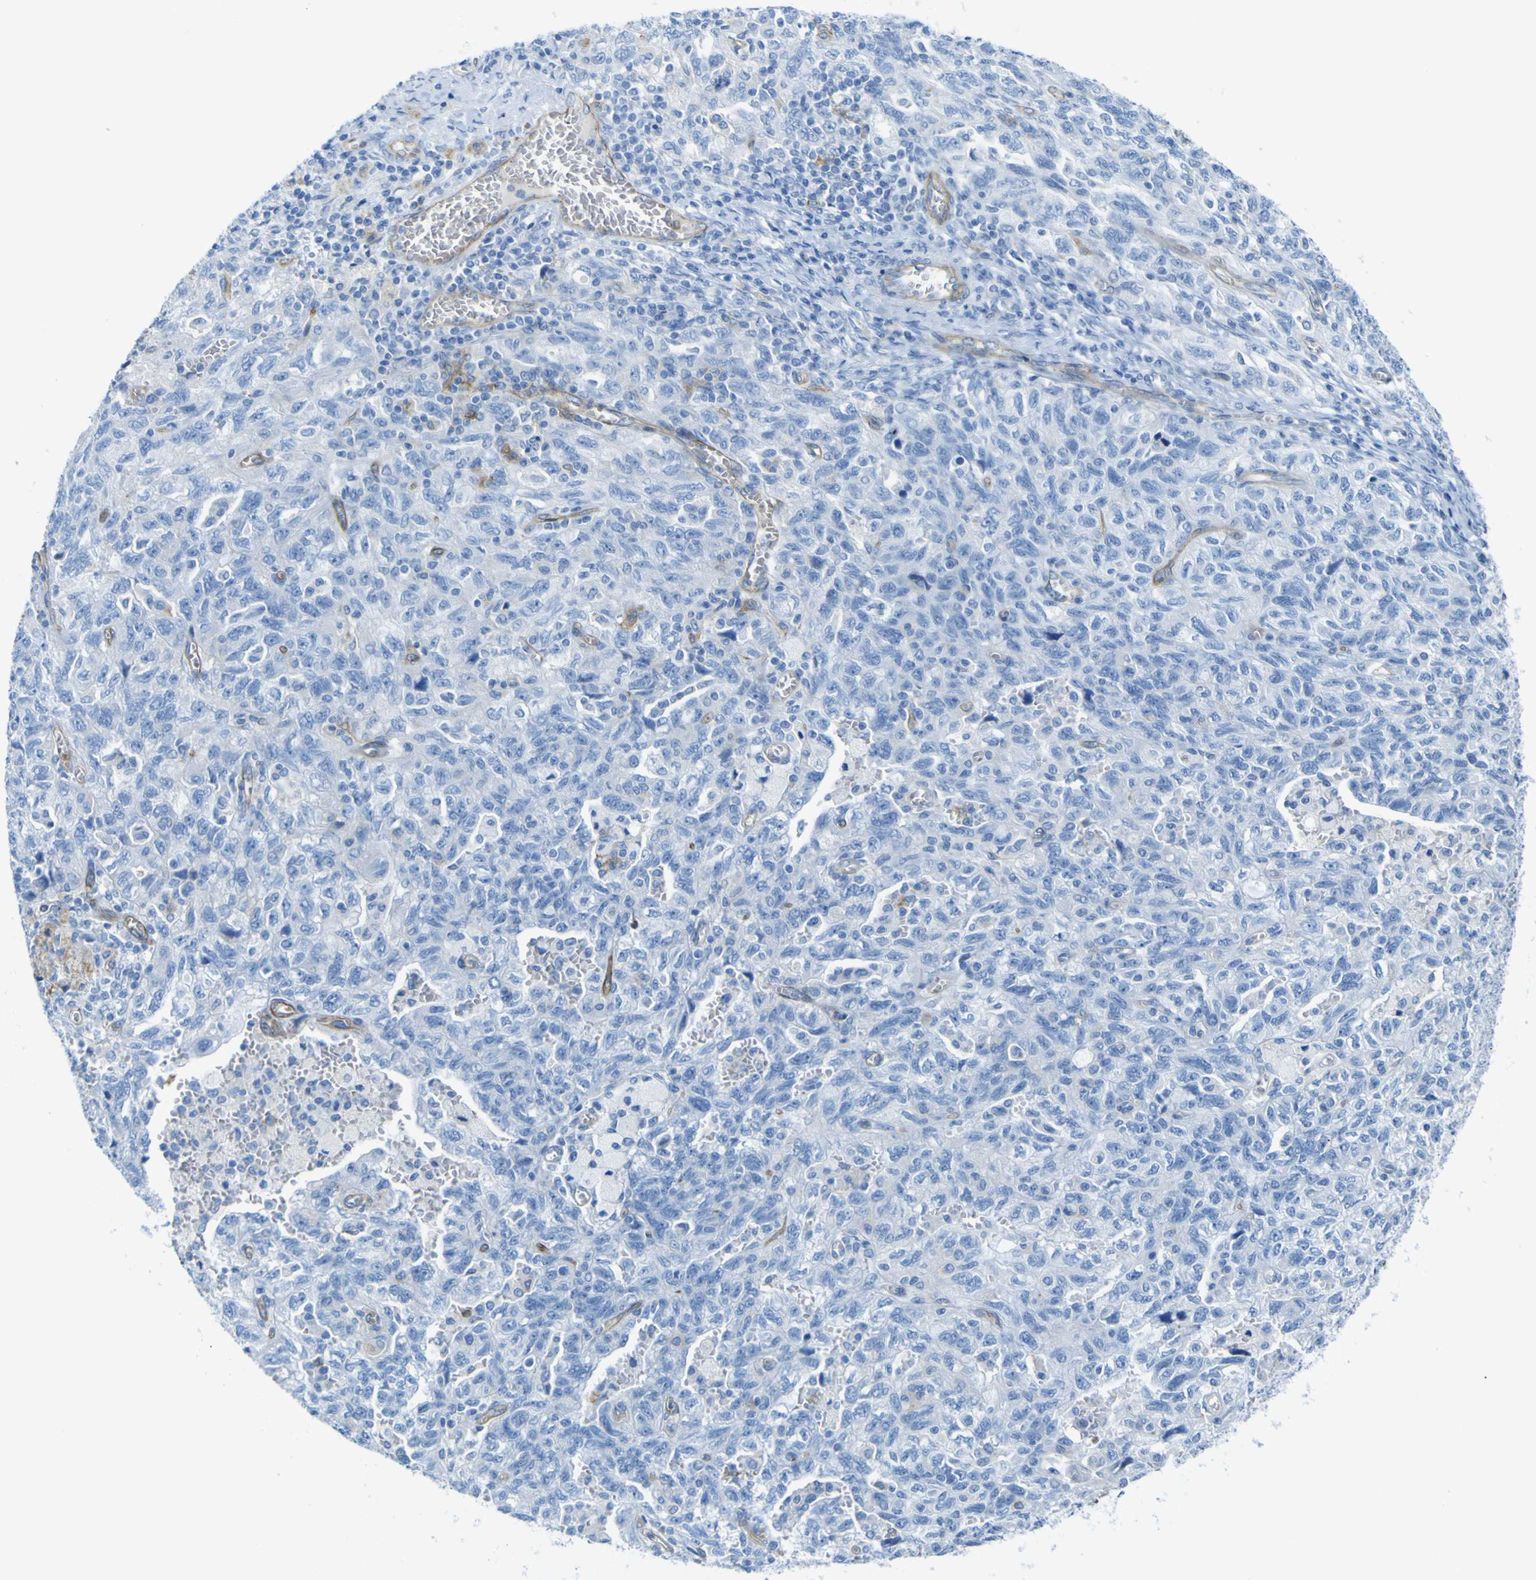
{"staining": {"intensity": "negative", "quantity": "none", "location": "none"}, "tissue": "ovarian cancer", "cell_type": "Tumor cells", "image_type": "cancer", "snomed": [{"axis": "morphology", "description": "Carcinoma, NOS"}, {"axis": "morphology", "description": "Cystadenocarcinoma, serous, NOS"}, {"axis": "topography", "description": "Ovary"}], "caption": "IHC histopathology image of human ovarian cancer (carcinoma) stained for a protein (brown), which shows no staining in tumor cells.", "gene": "CD93", "patient": {"sex": "female", "age": 69}}